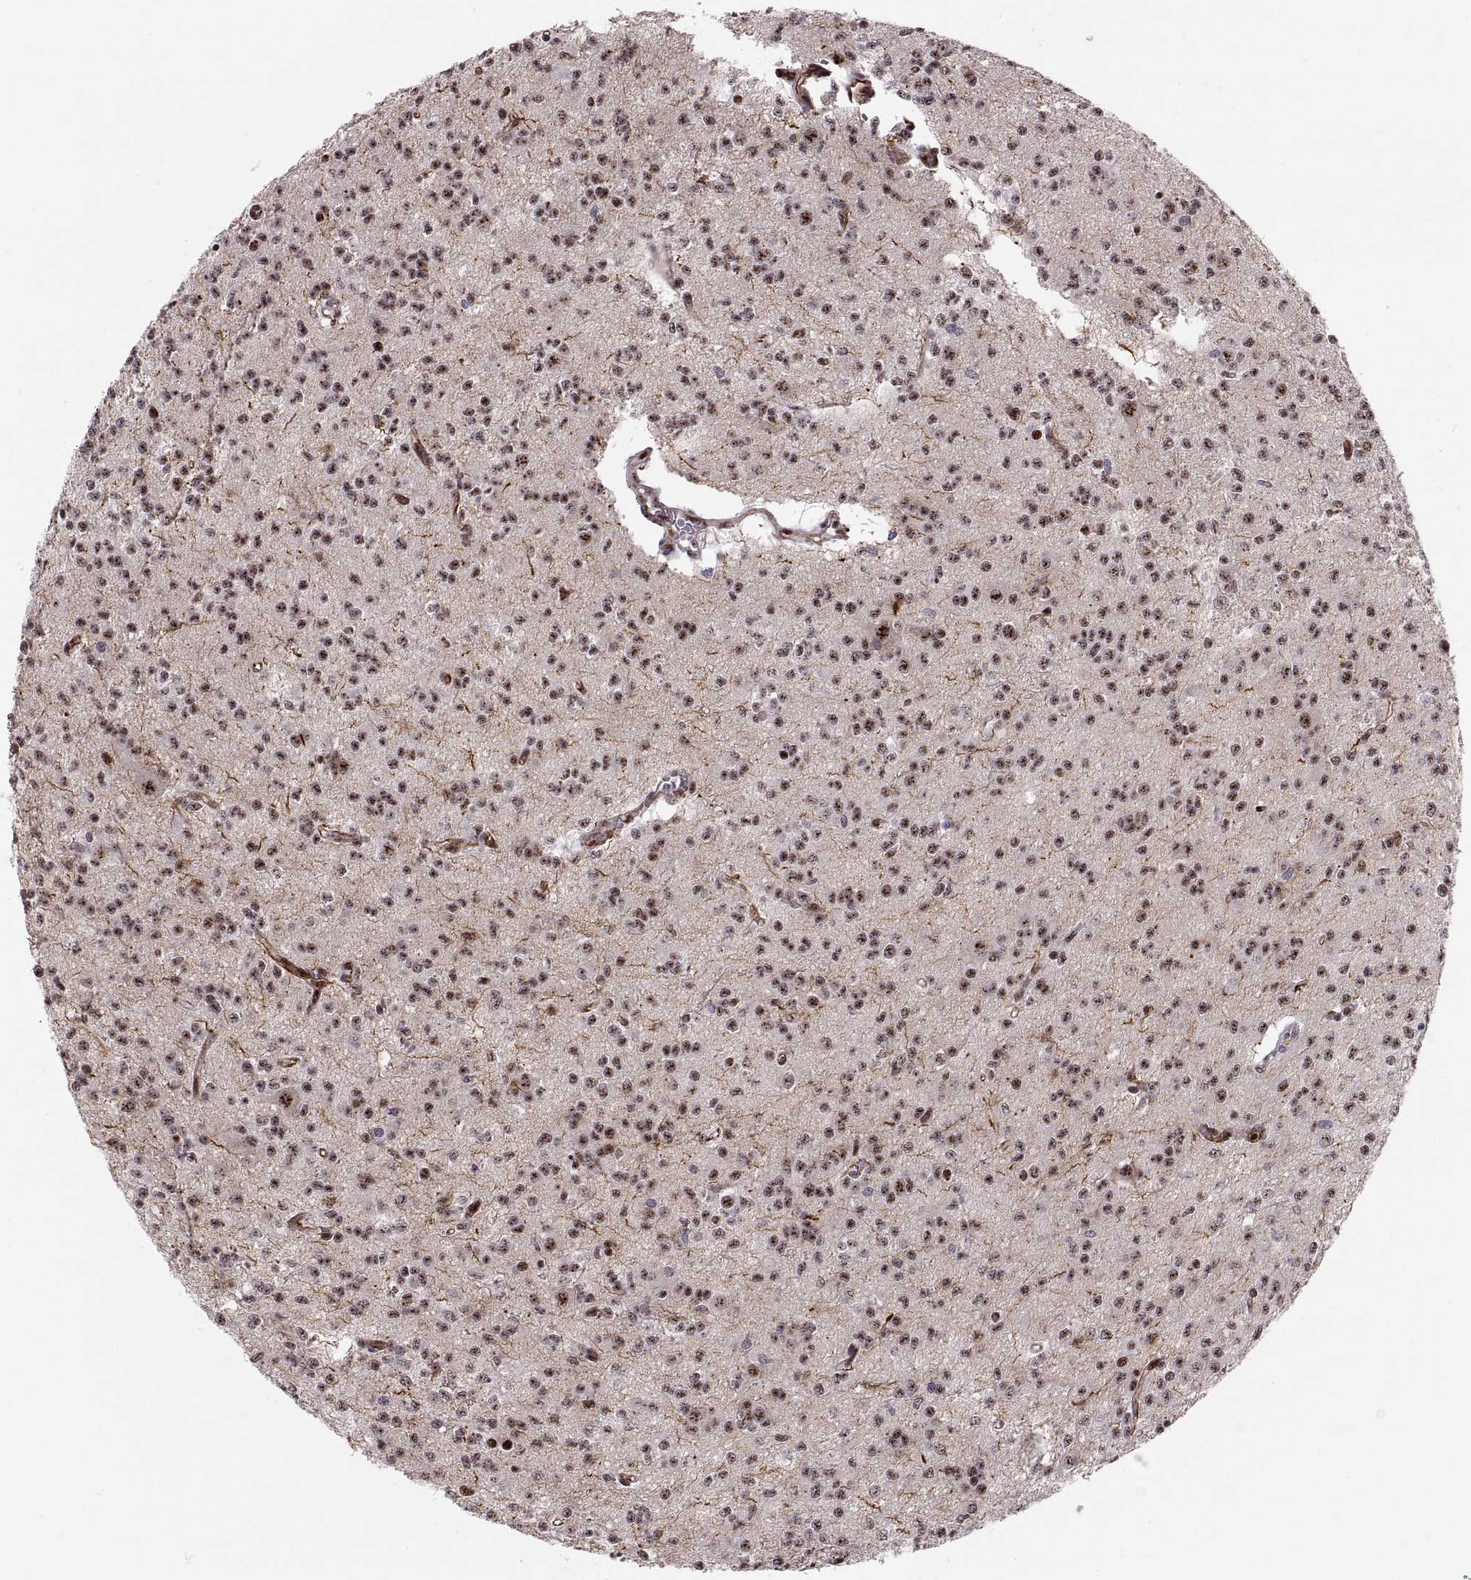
{"staining": {"intensity": "moderate", "quantity": "25%-75%", "location": "nuclear"}, "tissue": "glioma", "cell_type": "Tumor cells", "image_type": "cancer", "snomed": [{"axis": "morphology", "description": "Glioma, malignant, Low grade"}, {"axis": "topography", "description": "Brain"}], "caption": "Moderate nuclear protein expression is seen in approximately 25%-75% of tumor cells in low-grade glioma (malignant).", "gene": "ZCCHC17", "patient": {"sex": "male", "age": 27}}